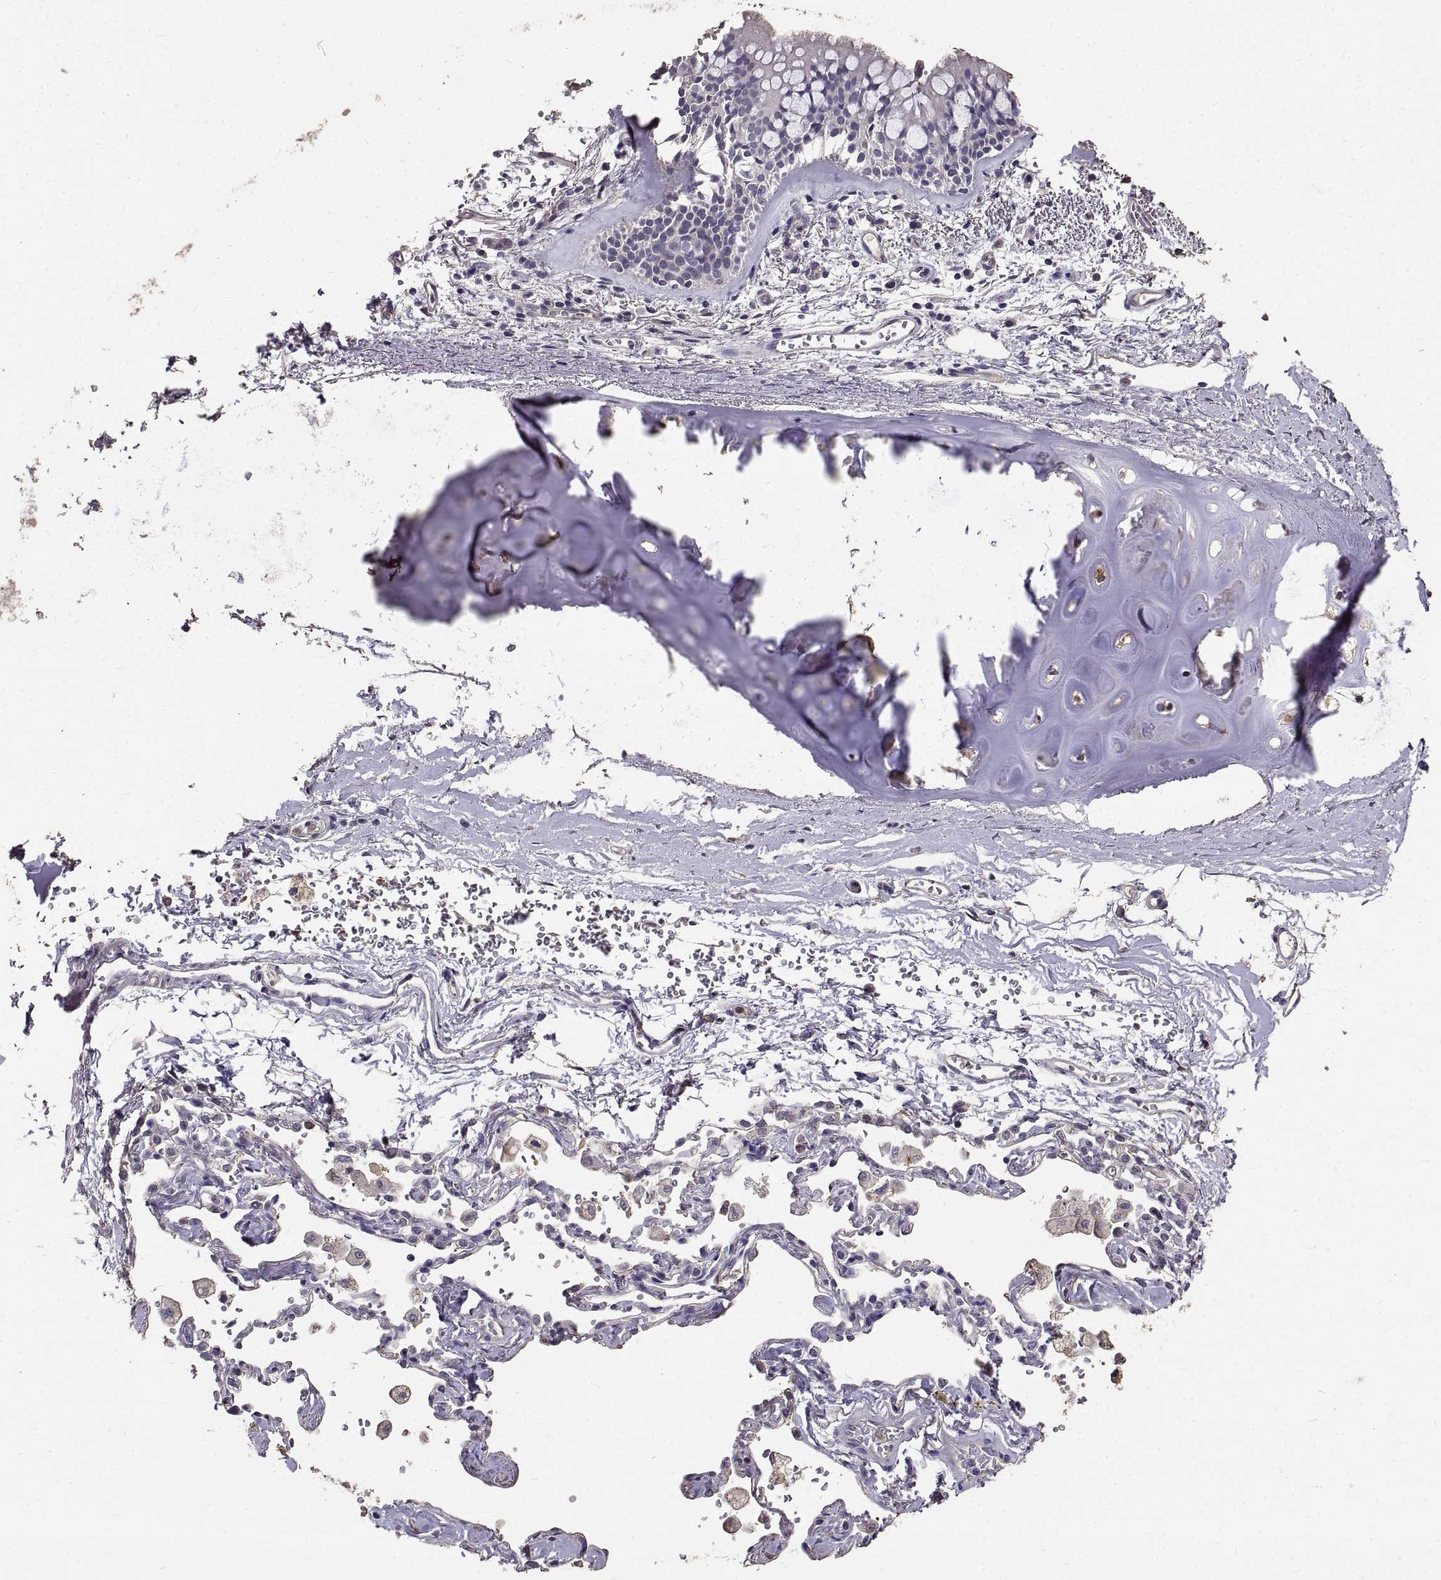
{"staining": {"intensity": "negative", "quantity": "none", "location": "none"}, "tissue": "bronchus", "cell_type": "Respiratory epithelial cells", "image_type": "normal", "snomed": [{"axis": "morphology", "description": "Normal tissue, NOS"}, {"axis": "topography", "description": "Bronchus"}, {"axis": "topography", "description": "Lung"}], "caption": "Immunohistochemistry of benign human bronchus reveals no expression in respiratory epithelial cells. (DAB (3,3'-diaminobenzidine) immunohistochemistry with hematoxylin counter stain).", "gene": "PEA15", "patient": {"sex": "female", "age": 57}}